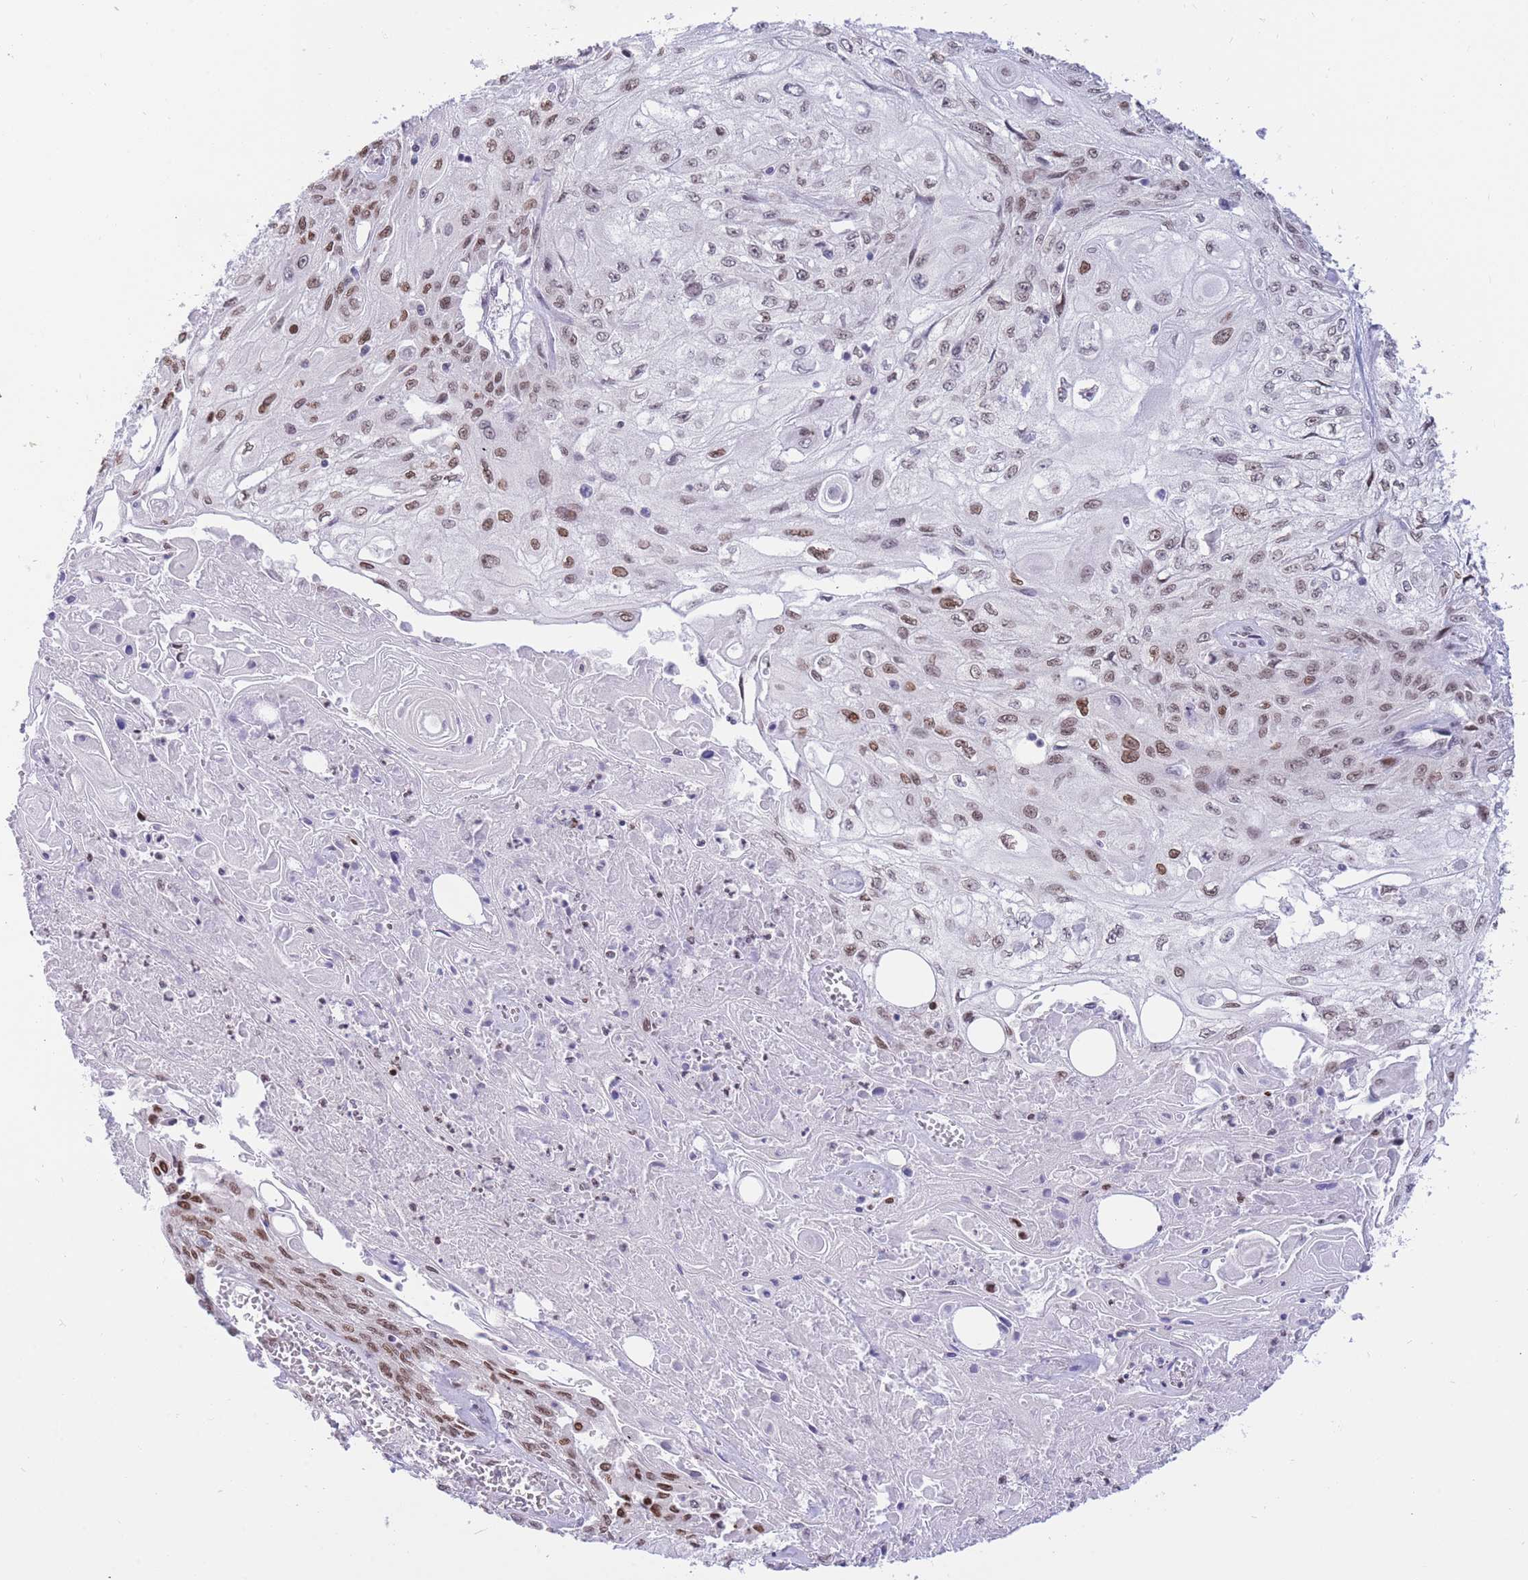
{"staining": {"intensity": "weak", "quantity": ">75%", "location": "nuclear"}, "tissue": "skin cancer", "cell_type": "Tumor cells", "image_type": "cancer", "snomed": [{"axis": "morphology", "description": "Squamous cell carcinoma, NOS"}, {"axis": "morphology", "description": "Squamous cell carcinoma, metastatic, NOS"}, {"axis": "topography", "description": "Skin"}, {"axis": "topography", "description": "Lymph node"}], "caption": "Immunohistochemical staining of skin squamous cell carcinoma shows low levels of weak nuclear positivity in about >75% of tumor cells.", "gene": "HMGN1", "patient": {"sex": "male", "age": 75}}